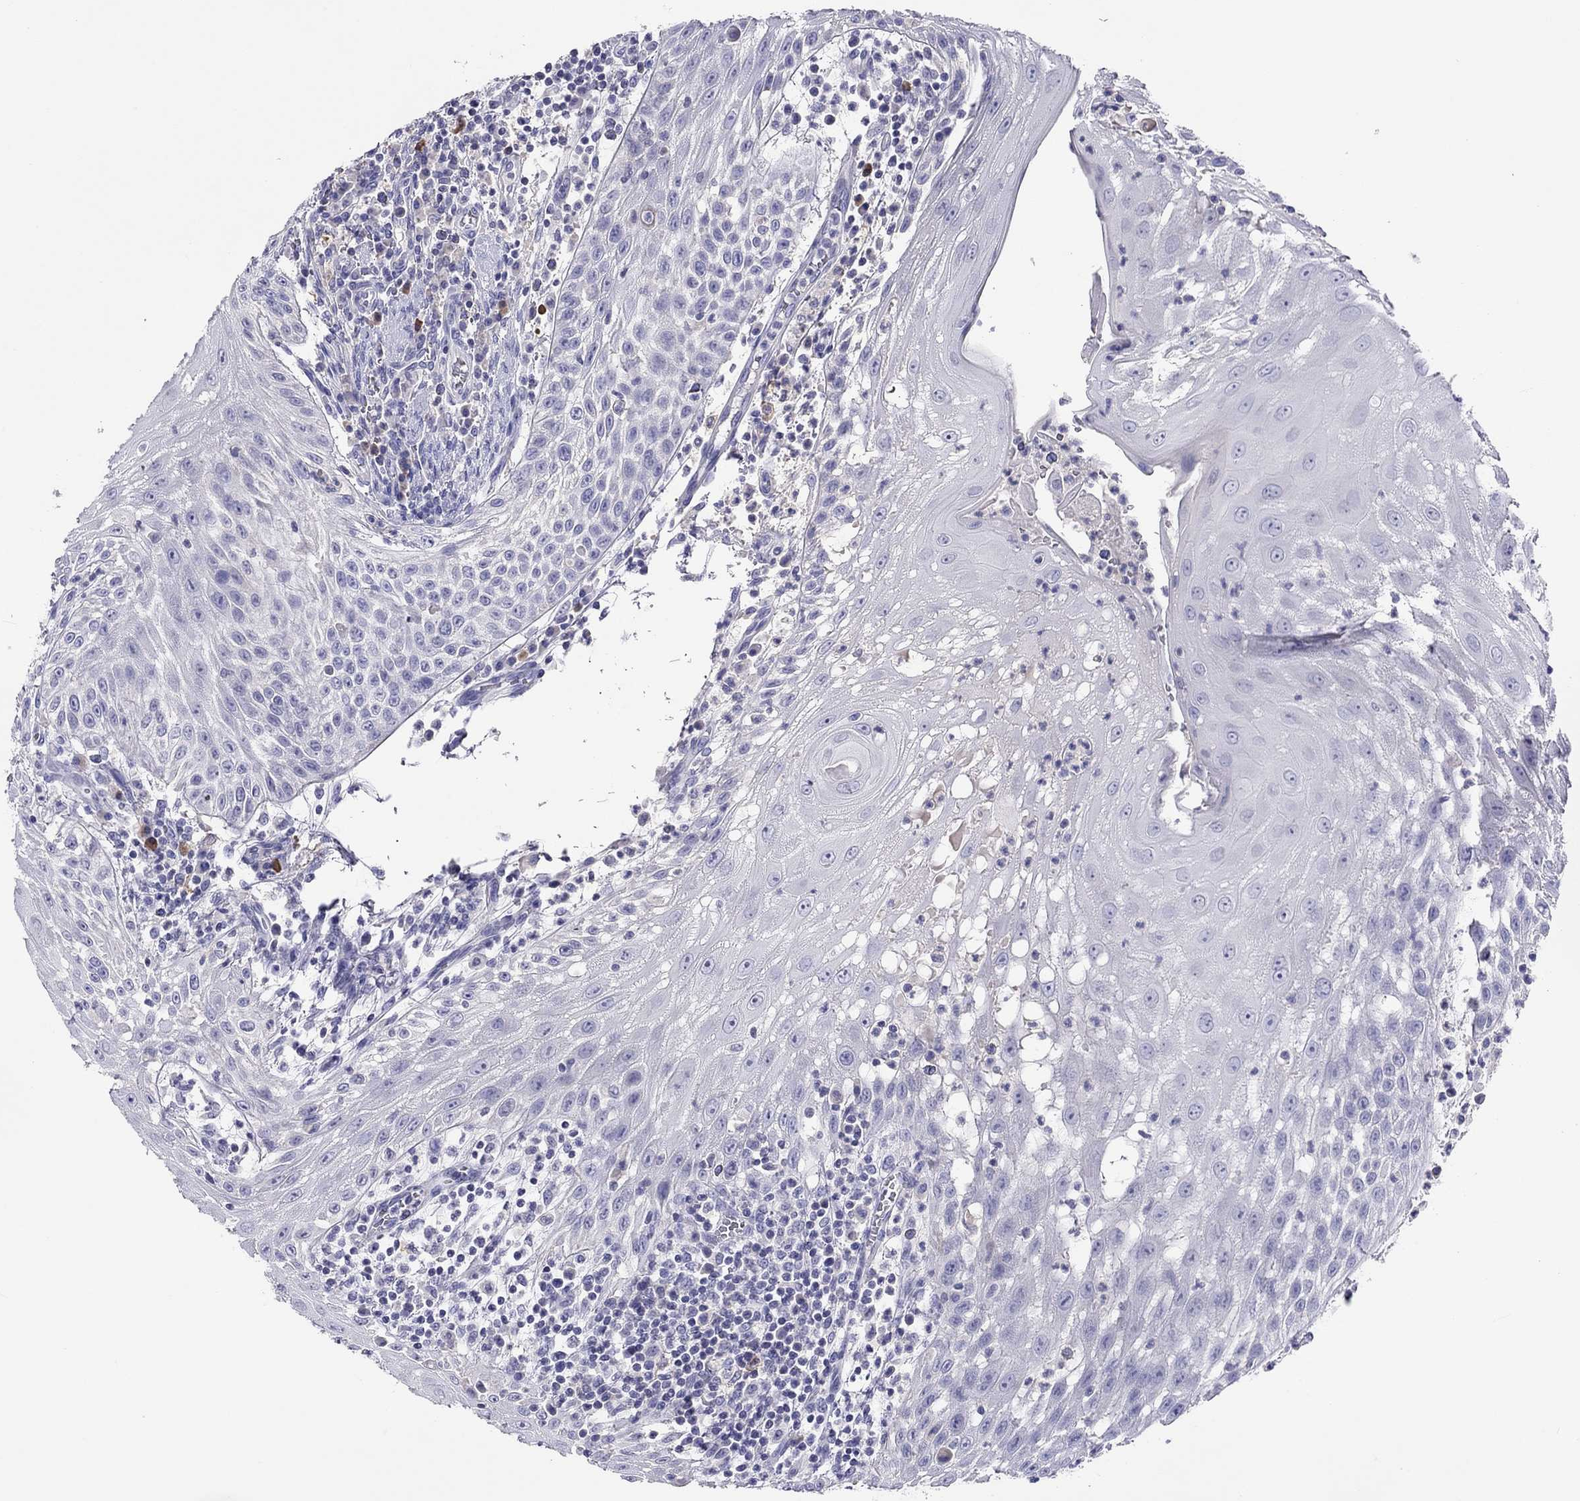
{"staining": {"intensity": "negative", "quantity": "none", "location": "none"}, "tissue": "head and neck cancer", "cell_type": "Tumor cells", "image_type": "cancer", "snomed": [{"axis": "morphology", "description": "Squamous cell carcinoma, NOS"}, {"axis": "topography", "description": "Oral tissue"}, {"axis": "topography", "description": "Head-Neck"}], "caption": "IHC of human squamous cell carcinoma (head and neck) displays no expression in tumor cells.", "gene": "CALHM1", "patient": {"sex": "male", "age": 58}}